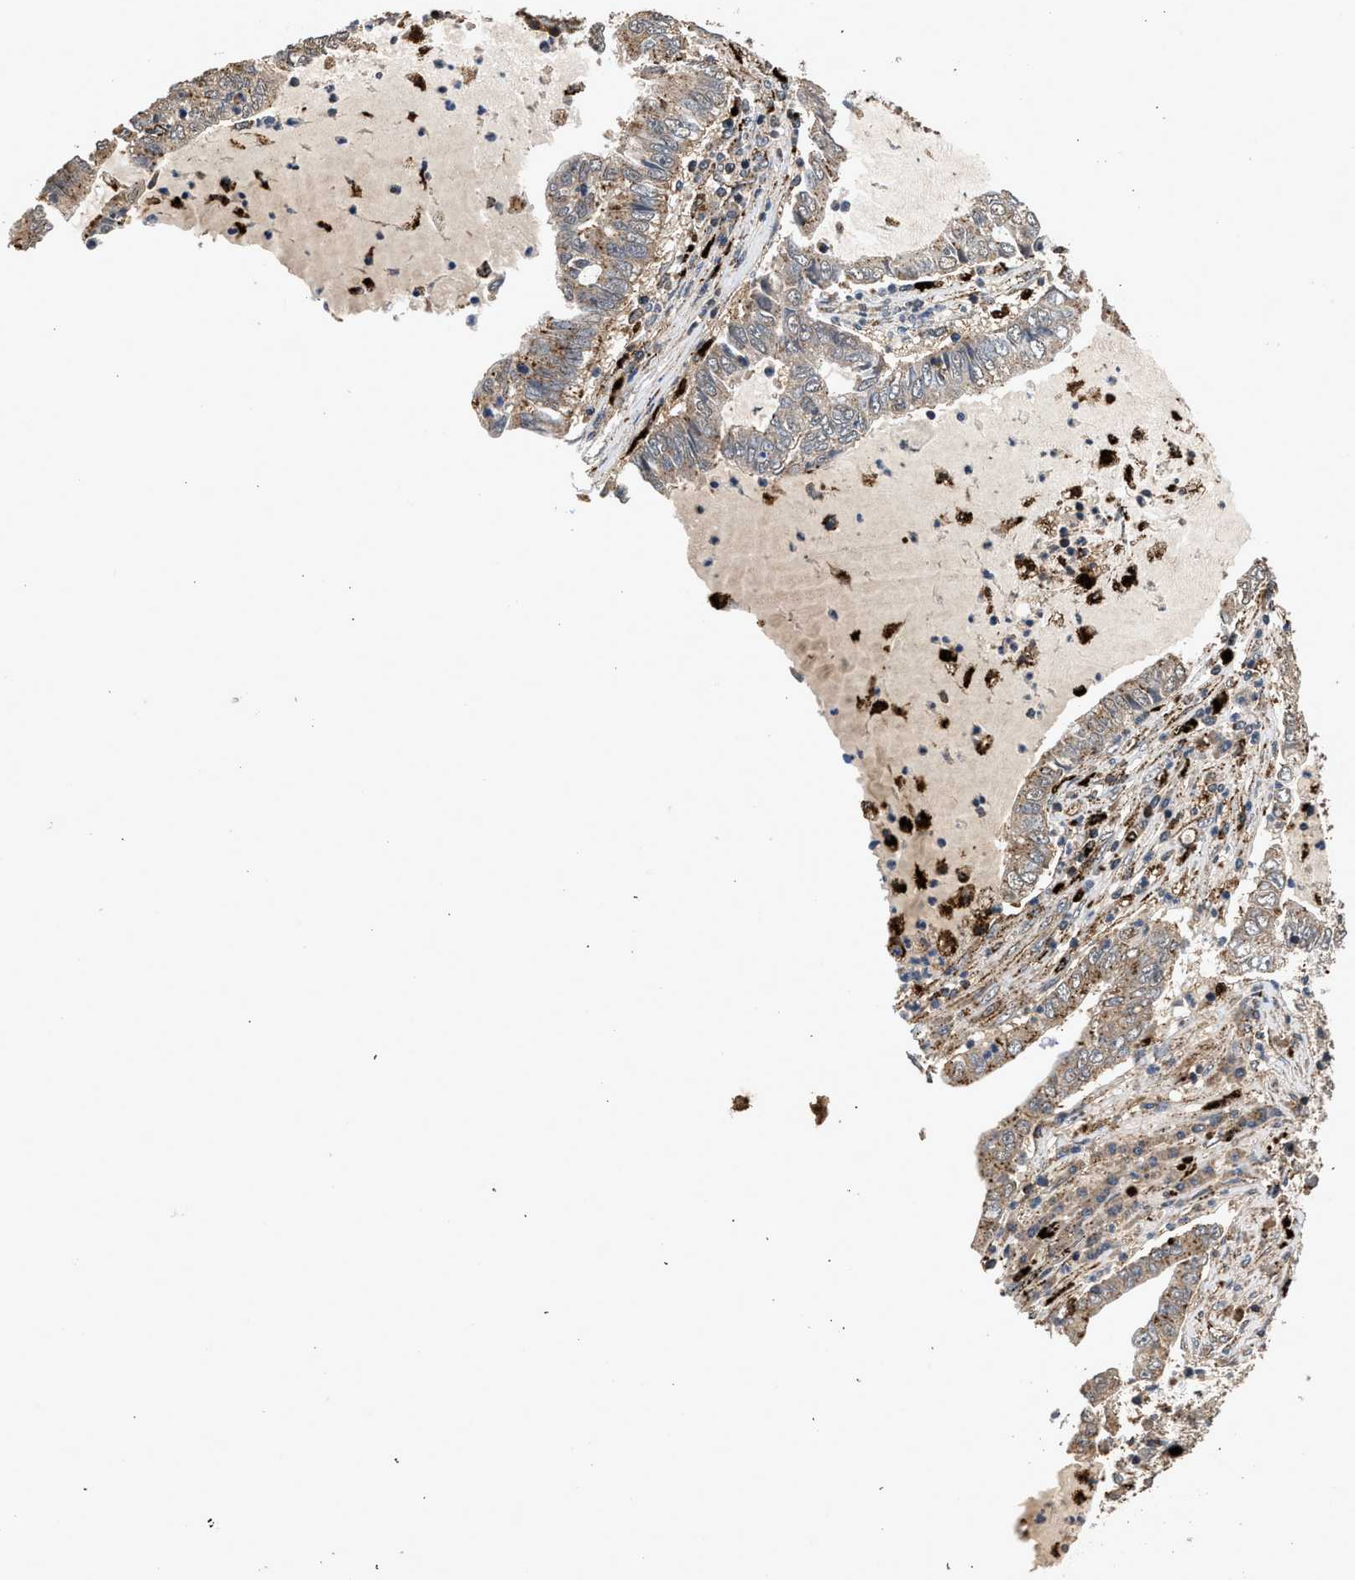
{"staining": {"intensity": "weak", "quantity": ">75%", "location": "cytoplasmic/membranous"}, "tissue": "lung cancer", "cell_type": "Tumor cells", "image_type": "cancer", "snomed": [{"axis": "morphology", "description": "Adenocarcinoma, NOS"}, {"axis": "topography", "description": "Lung"}], "caption": "The micrograph displays immunohistochemical staining of adenocarcinoma (lung). There is weak cytoplasmic/membranous expression is identified in about >75% of tumor cells.", "gene": "CTSV", "patient": {"sex": "female", "age": 51}}